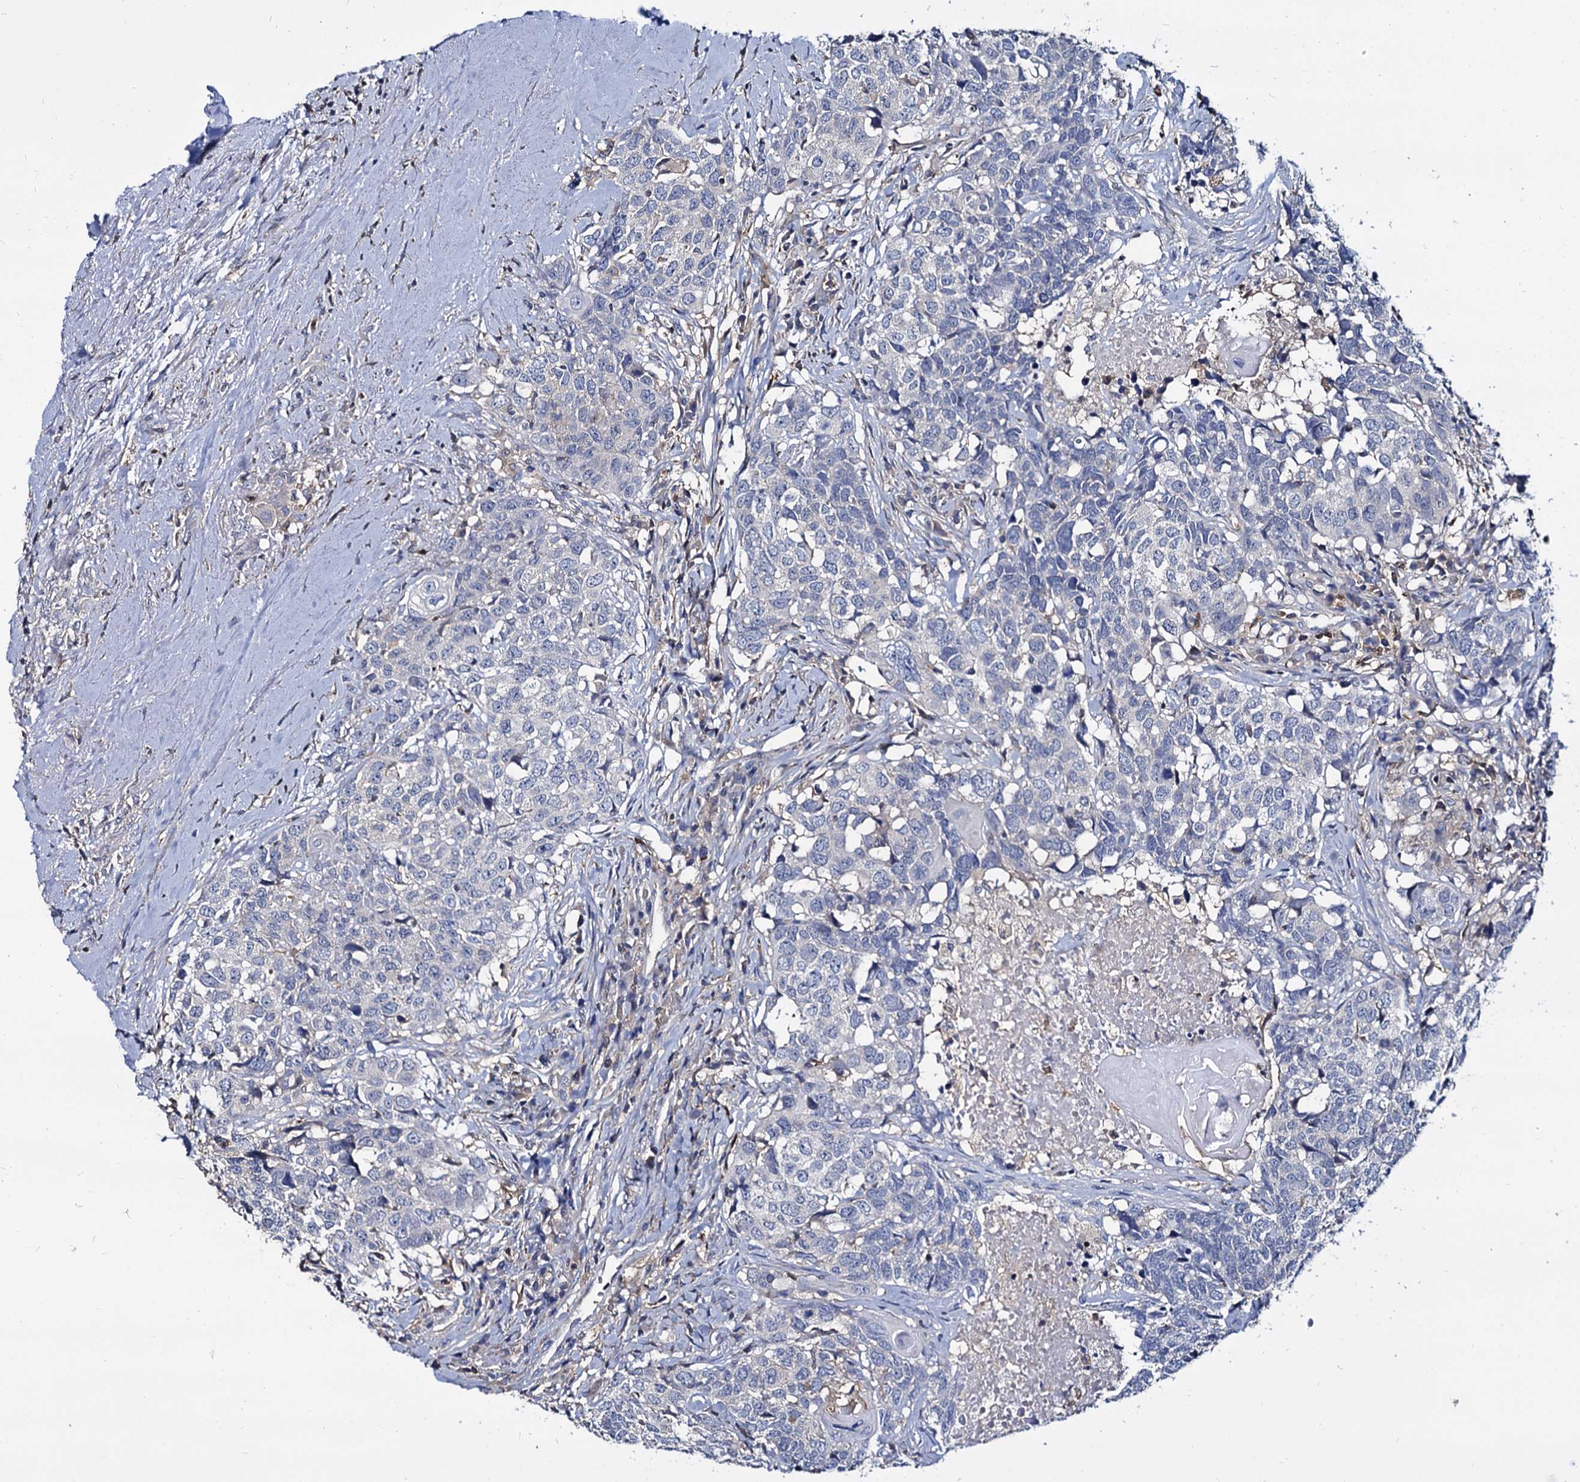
{"staining": {"intensity": "negative", "quantity": "none", "location": "none"}, "tissue": "head and neck cancer", "cell_type": "Tumor cells", "image_type": "cancer", "snomed": [{"axis": "morphology", "description": "Squamous cell carcinoma, NOS"}, {"axis": "topography", "description": "Head-Neck"}], "caption": "Immunohistochemical staining of human squamous cell carcinoma (head and neck) displays no significant expression in tumor cells.", "gene": "ANKRD13A", "patient": {"sex": "male", "age": 66}}